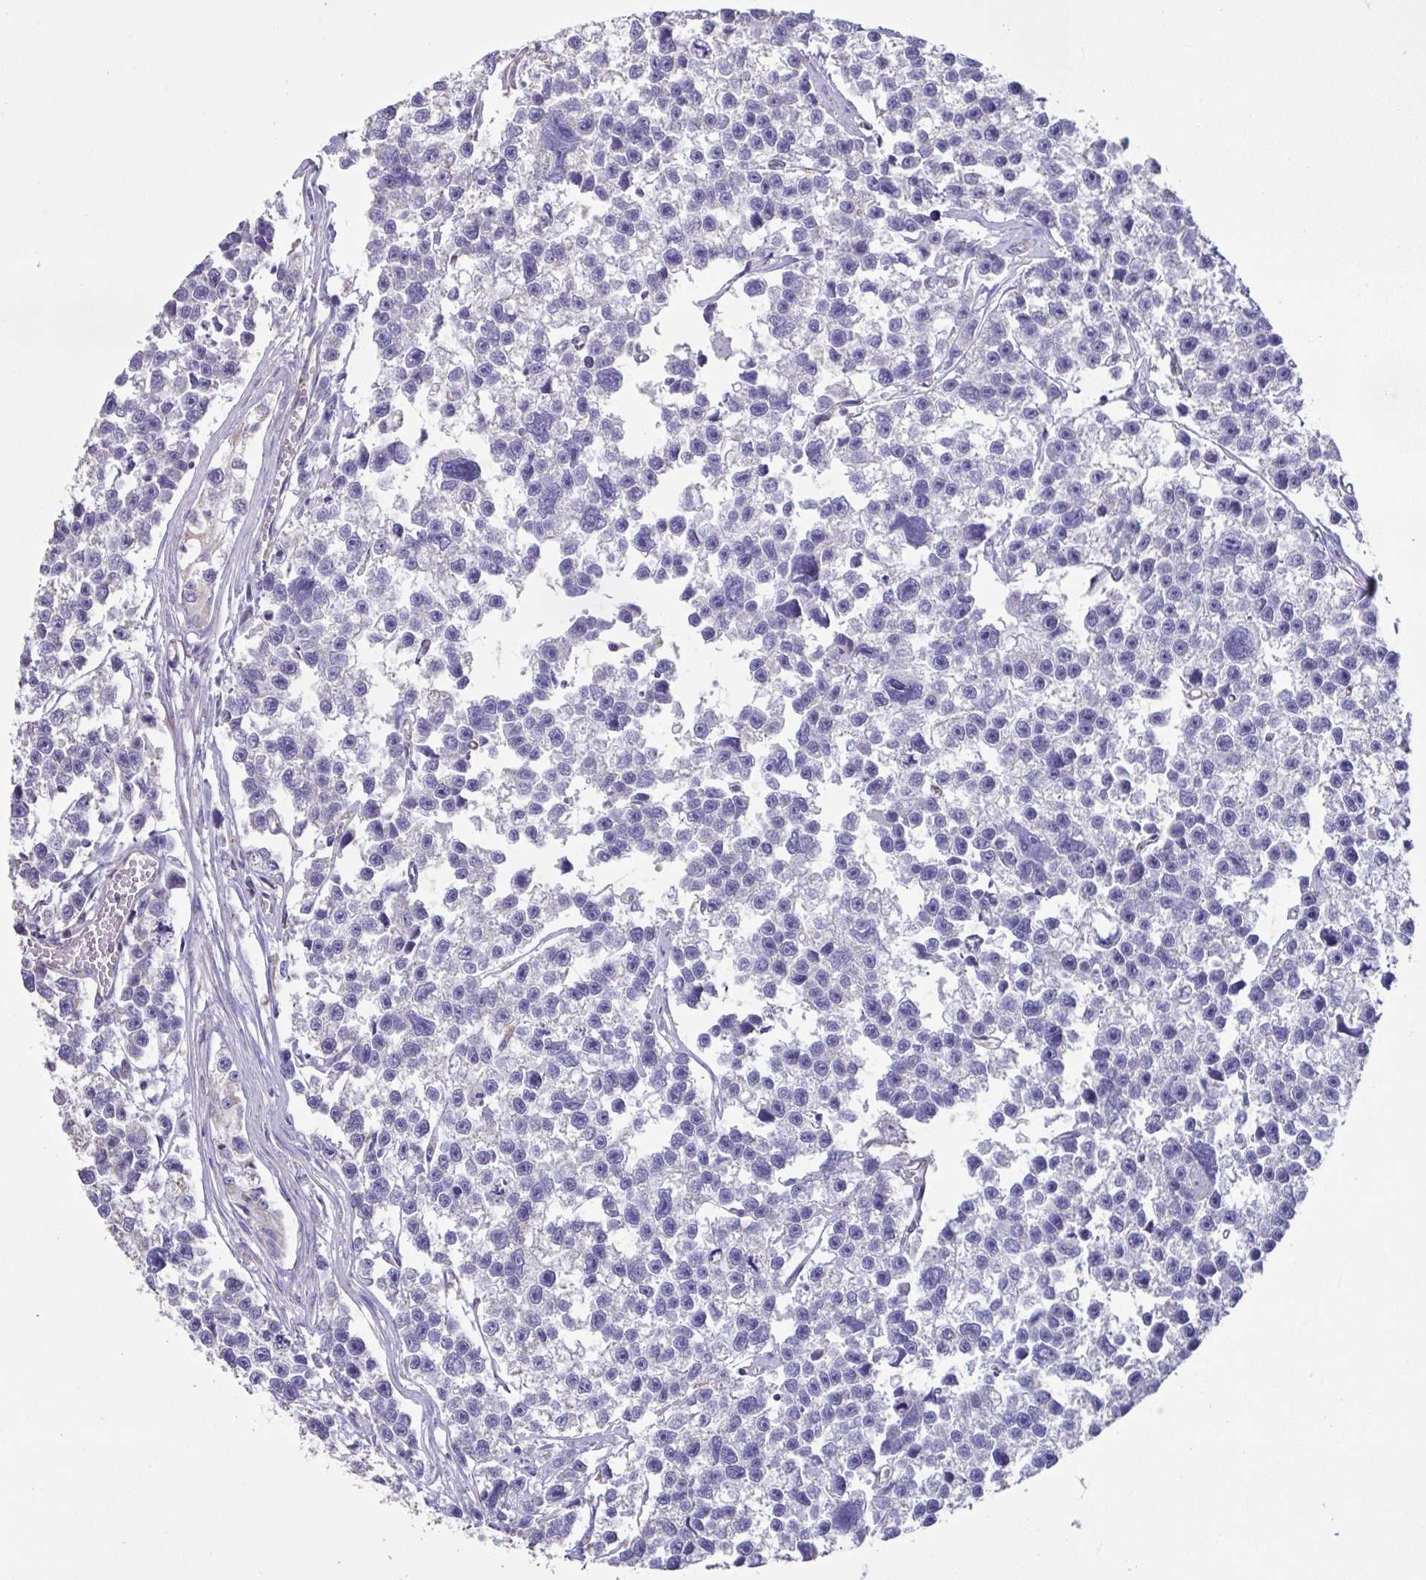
{"staining": {"intensity": "negative", "quantity": "none", "location": "none"}, "tissue": "testis cancer", "cell_type": "Tumor cells", "image_type": "cancer", "snomed": [{"axis": "morphology", "description": "Seminoma, NOS"}, {"axis": "topography", "description": "Testis"}], "caption": "IHC histopathology image of neoplastic tissue: human testis seminoma stained with DAB (3,3'-diaminobenzidine) demonstrates no significant protein positivity in tumor cells.", "gene": "DOK7", "patient": {"sex": "male", "age": 26}}